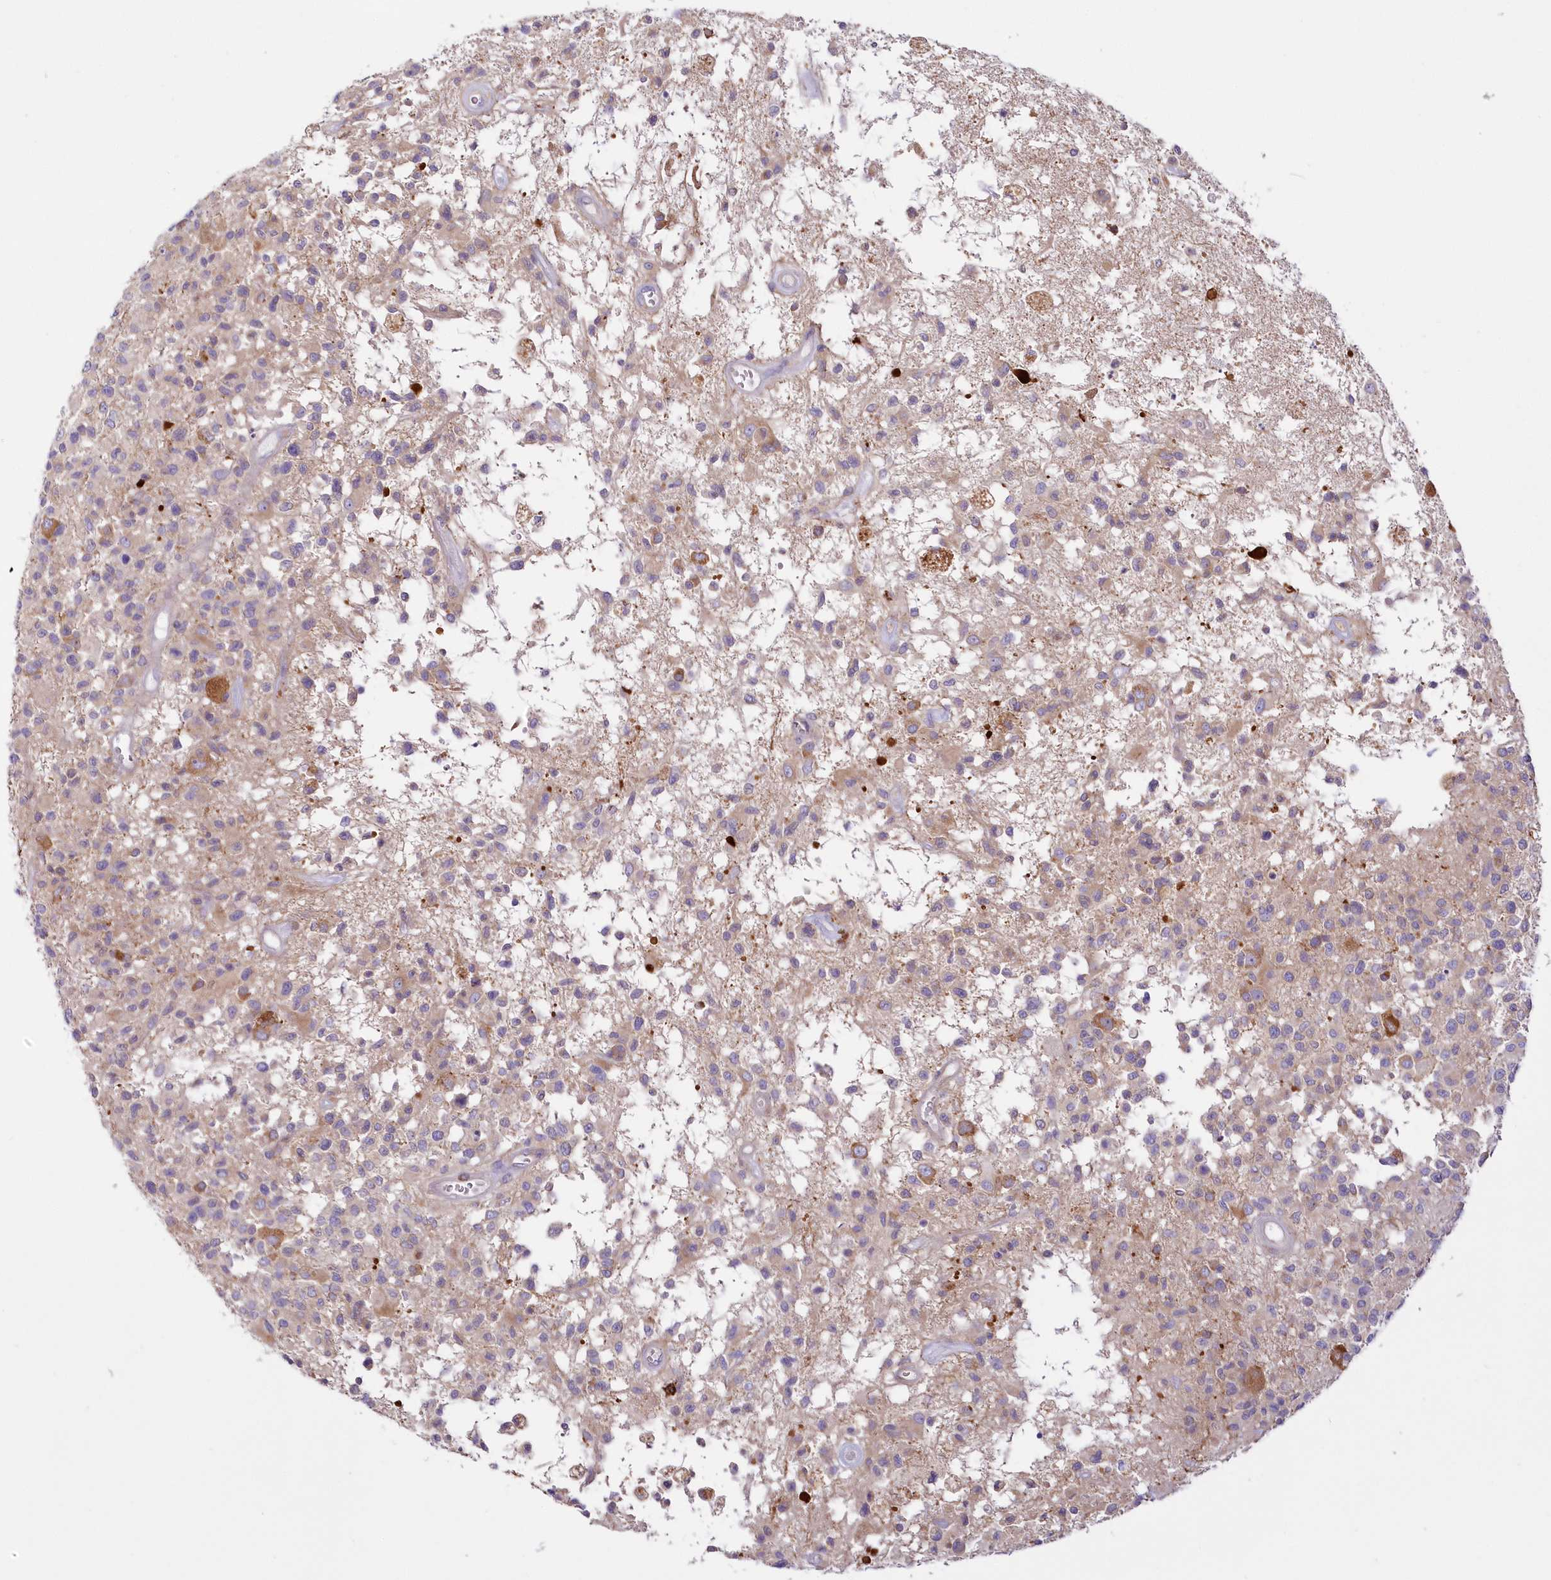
{"staining": {"intensity": "moderate", "quantity": "<25%", "location": "cytoplasmic/membranous"}, "tissue": "glioma", "cell_type": "Tumor cells", "image_type": "cancer", "snomed": [{"axis": "morphology", "description": "Glioma, malignant, High grade"}, {"axis": "morphology", "description": "Glioblastoma, NOS"}, {"axis": "topography", "description": "Brain"}], "caption": "Human glioma stained for a protein (brown) exhibits moderate cytoplasmic/membranous positive expression in approximately <25% of tumor cells.", "gene": "ARFGEF3", "patient": {"sex": "male", "age": 60}}